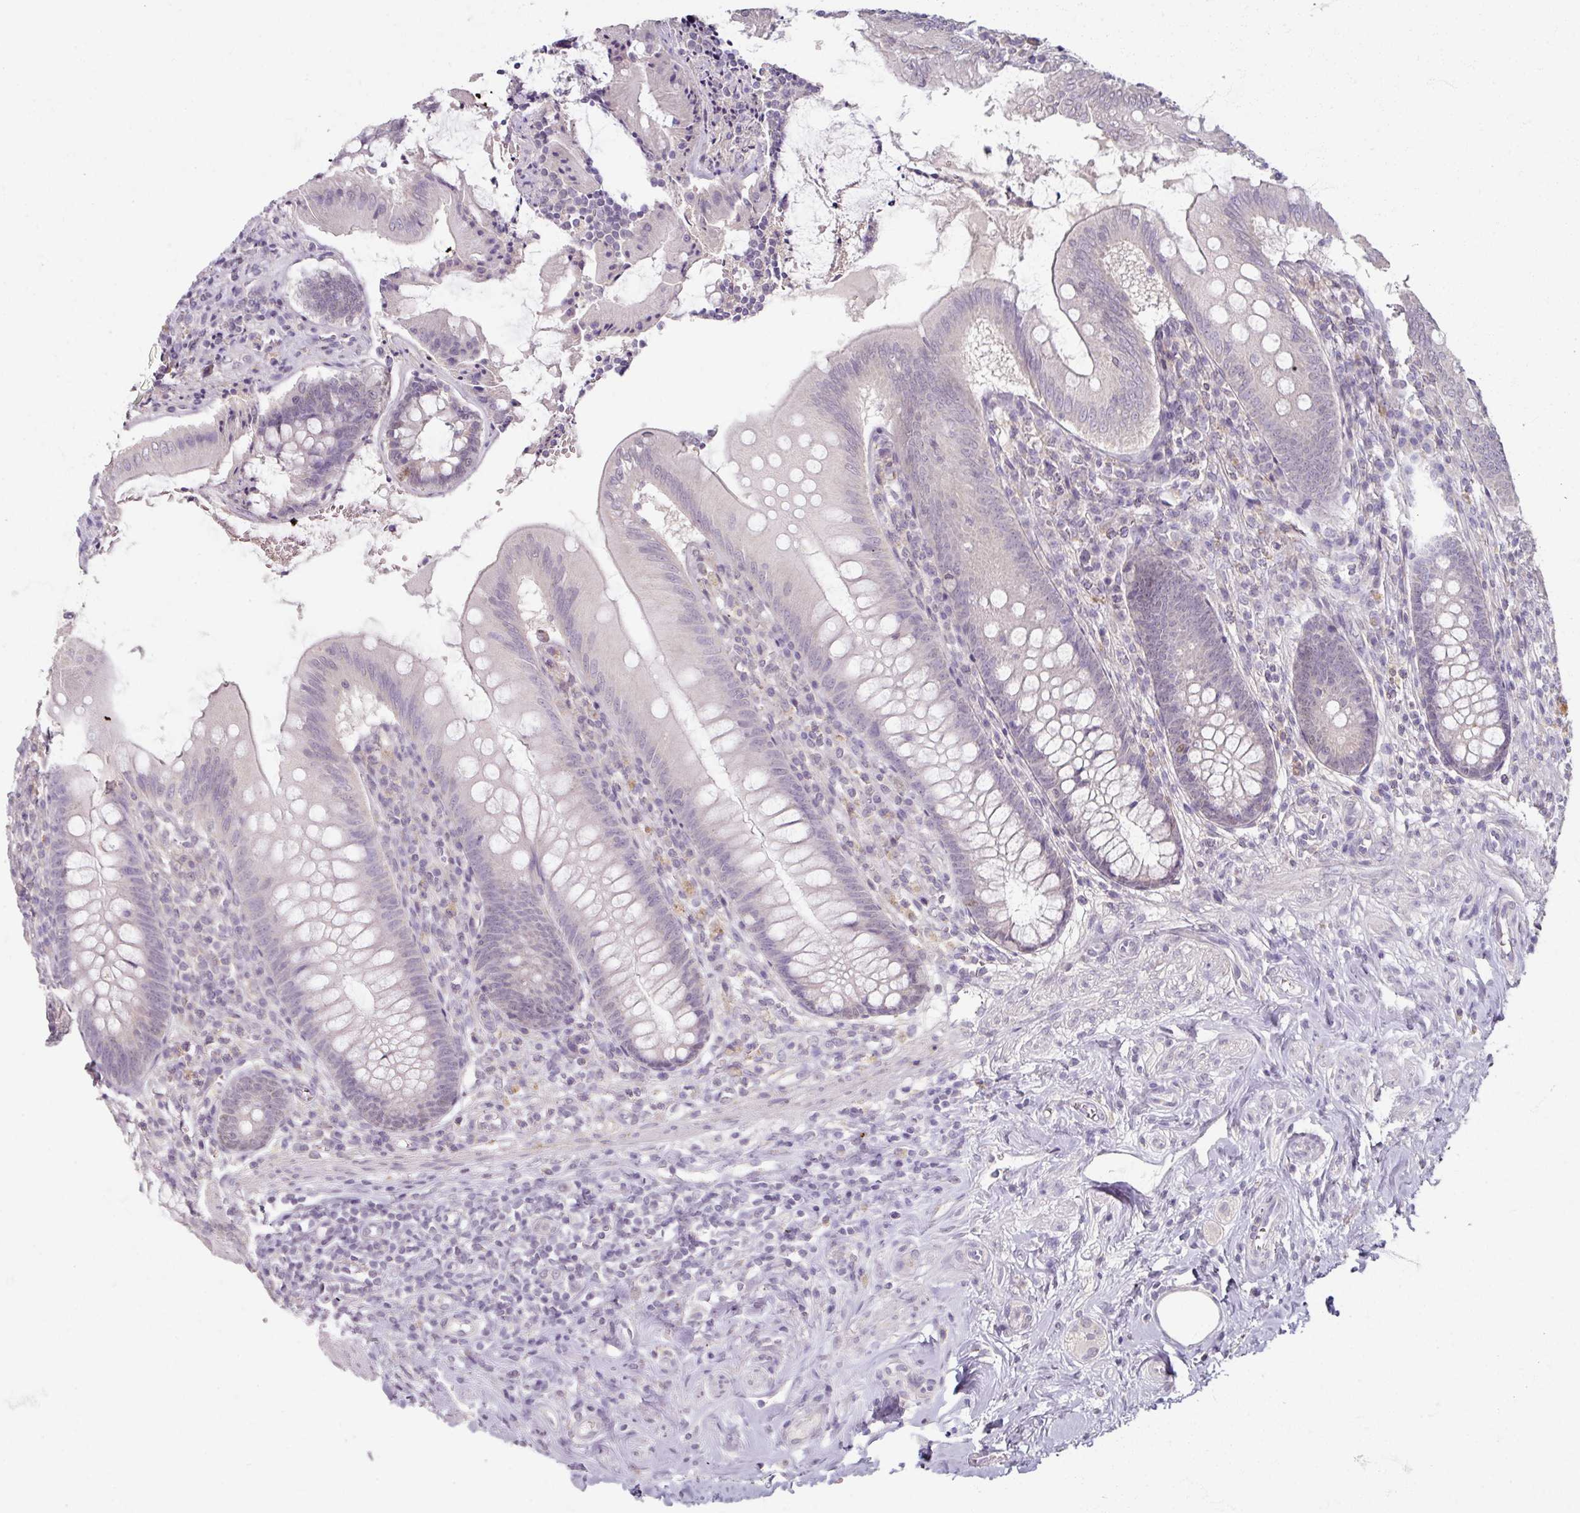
{"staining": {"intensity": "negative", "quantity": "none", "location": "none"}, "tissue": "appendix", "cell_type": "Glandular cells", "image_type": "normal", "snomed": [{"axis": "morphology", "description": "Normal tissue, NOS"}, {"axis": "topography", "description": "Appendix"}], "caption": "High power microscopy micrograph of an immunohistochemistry (IHC) histopathology image of benign appendix, revealing no significant positivity in glandular cells.", "gene": "SOX11", "patient": {"sex": "female", "age": 51}}